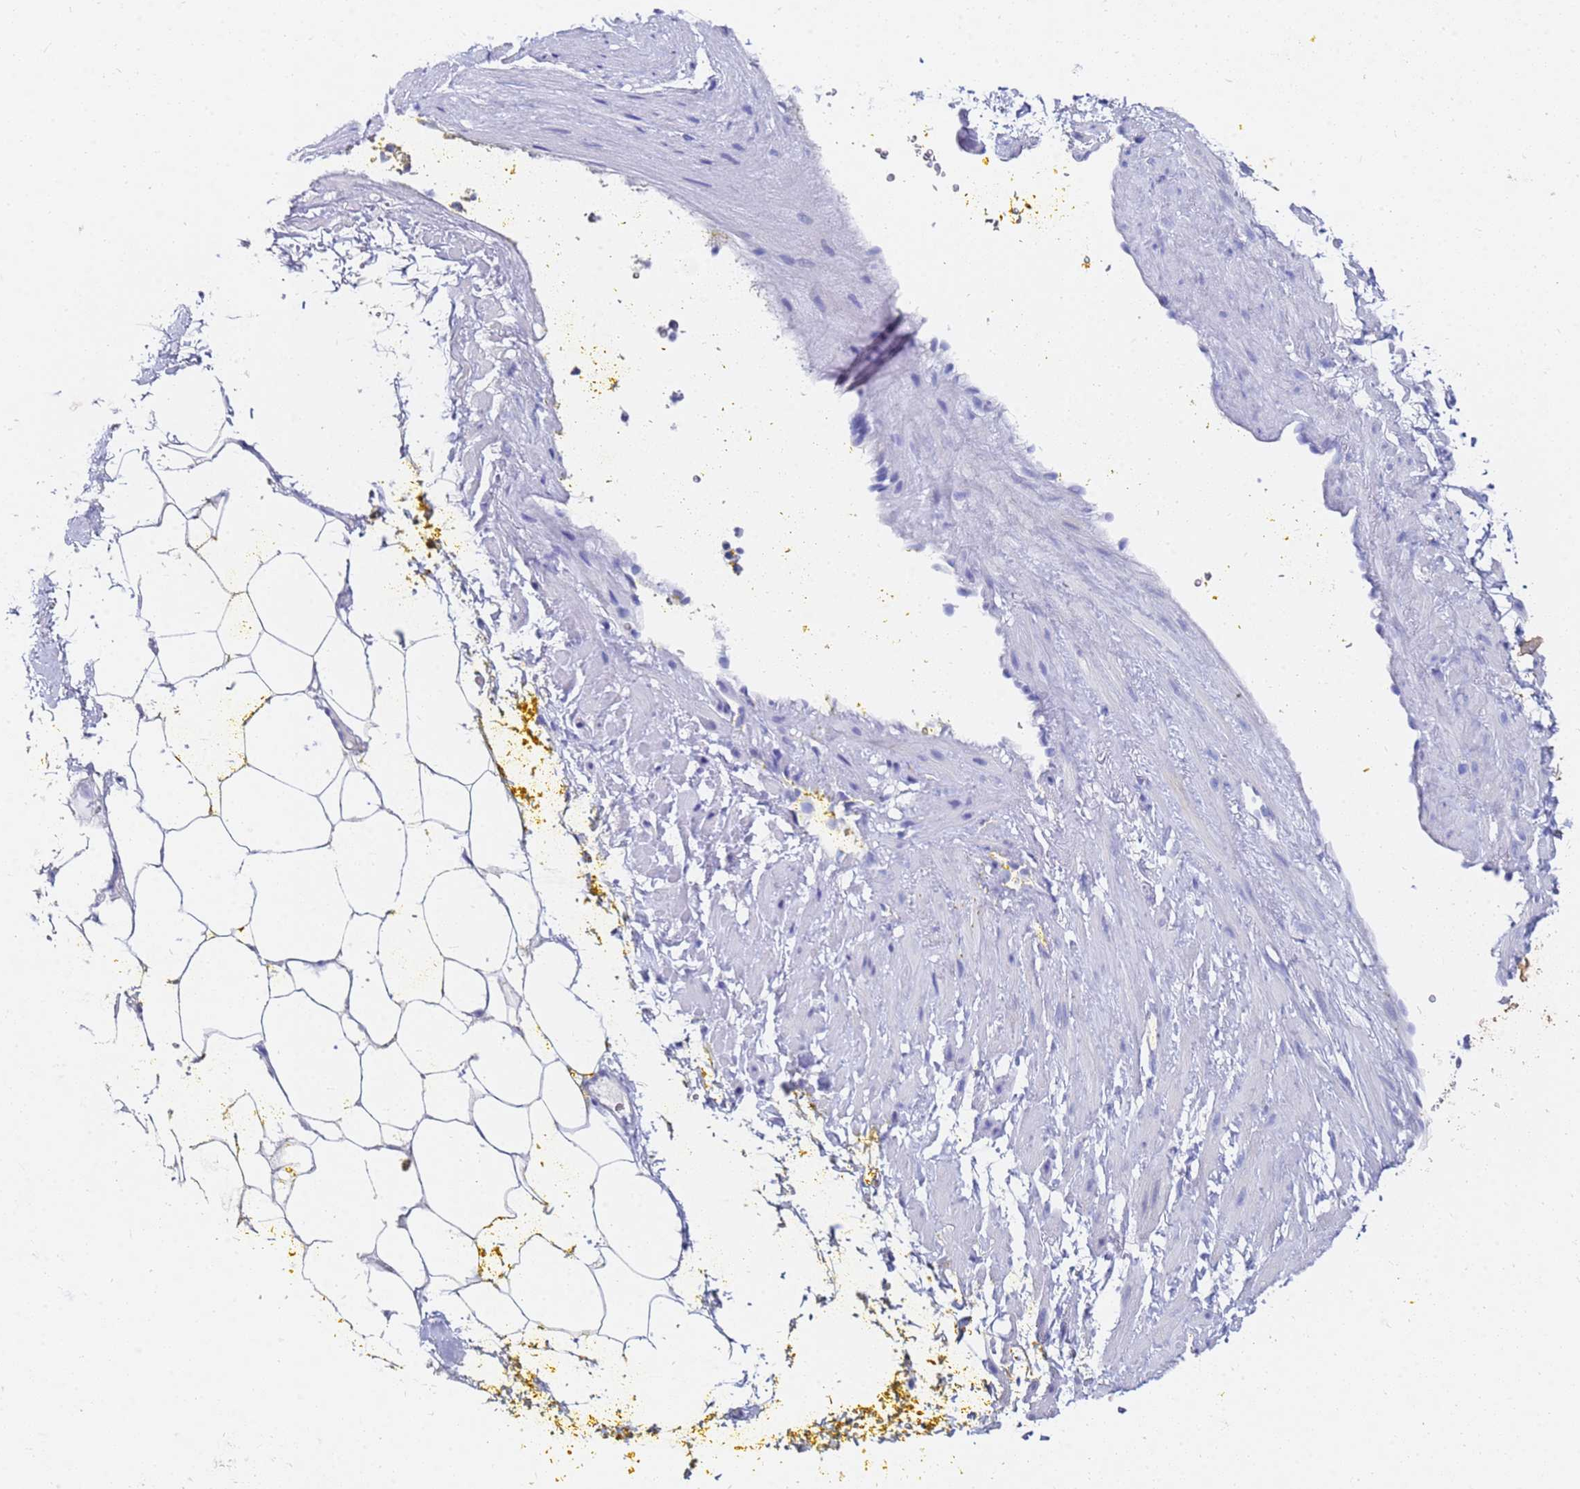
{"staining": {"intensity": "negative", "quantity": "none", "location": "none"}, "tissue": "adipose tissue", "cell_type": "Adipocytes", "image_type": "normal", "snomed": [{"axis": "morphology", "description": "Normal tissue, NOS"}, {"axis": "morphology", "description": "Adenocarcinoma, Low grade"}, {"axis": "topography", "description": "Prostate"}, {"axis": "topography", "description": "Peripheral nerve tissue"}], "caption": "IHC image of benign human adipose tissue stained for a protein (brown), which shows no staining in adipocytes.", "gene": "C2orf72", "patient": {"sex": "male", "age": 63}}